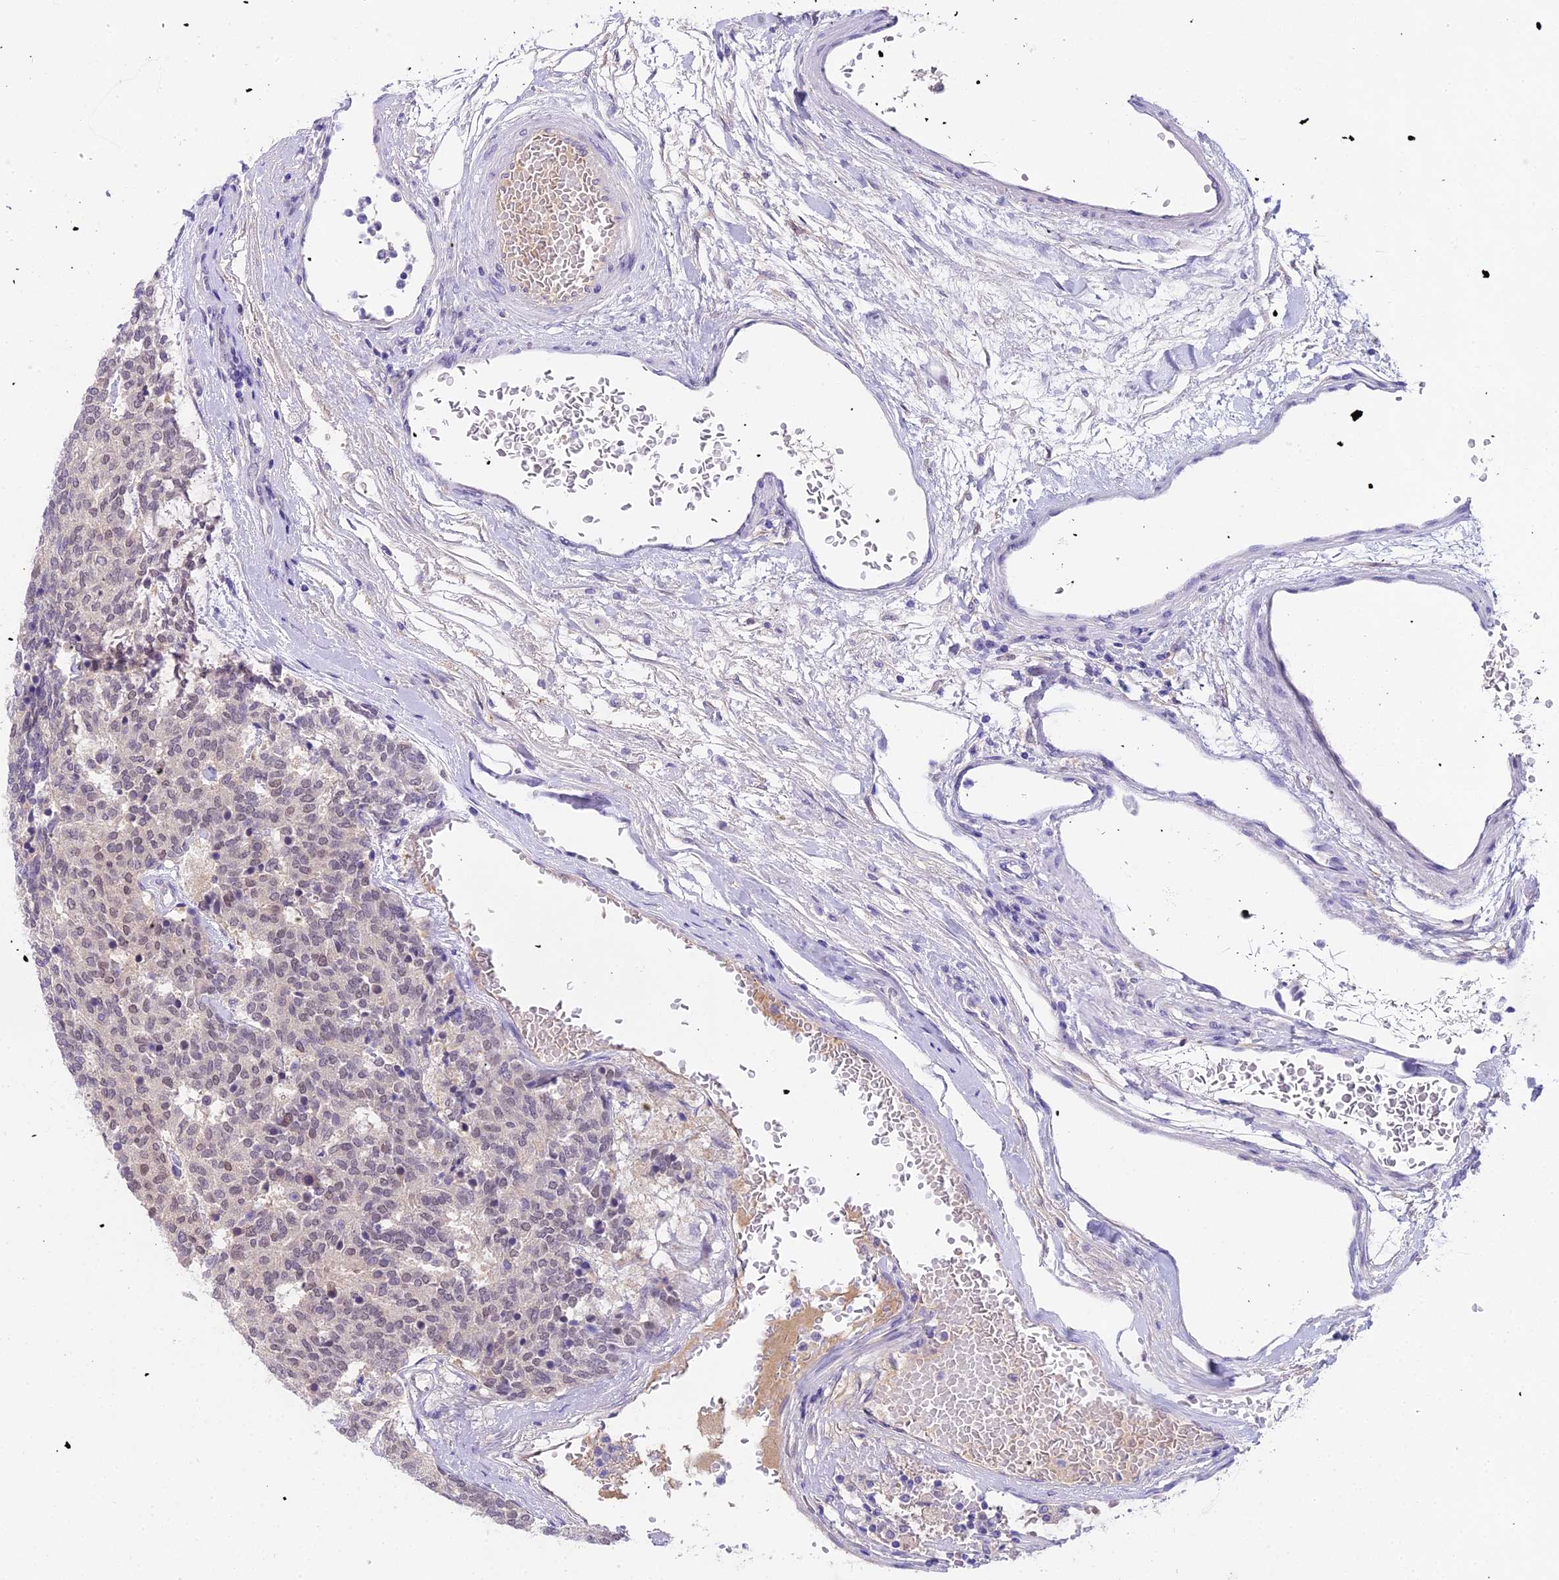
{"staining": {"intensity": "weak", "quantity": ">75%", "location": "nuclear"}, "tissue": "carcinoid", "cell_type": "Tumor cells", "image_type": "cancer", "snomed": [{"axis": "morphology", "description": "Carcinoid, malignant, NOS"}, {"axis": "topography", "description": "Pancreas"}], "caption": "Brown immunohistochemical staining in human carcinoid displays weak nuclear expression in approximately >75% of tumor cells. (IHC, brightfield microscopy, high magnification).", "gene": "MAT2A", "patient": {"sex": "female", "age": 54}}